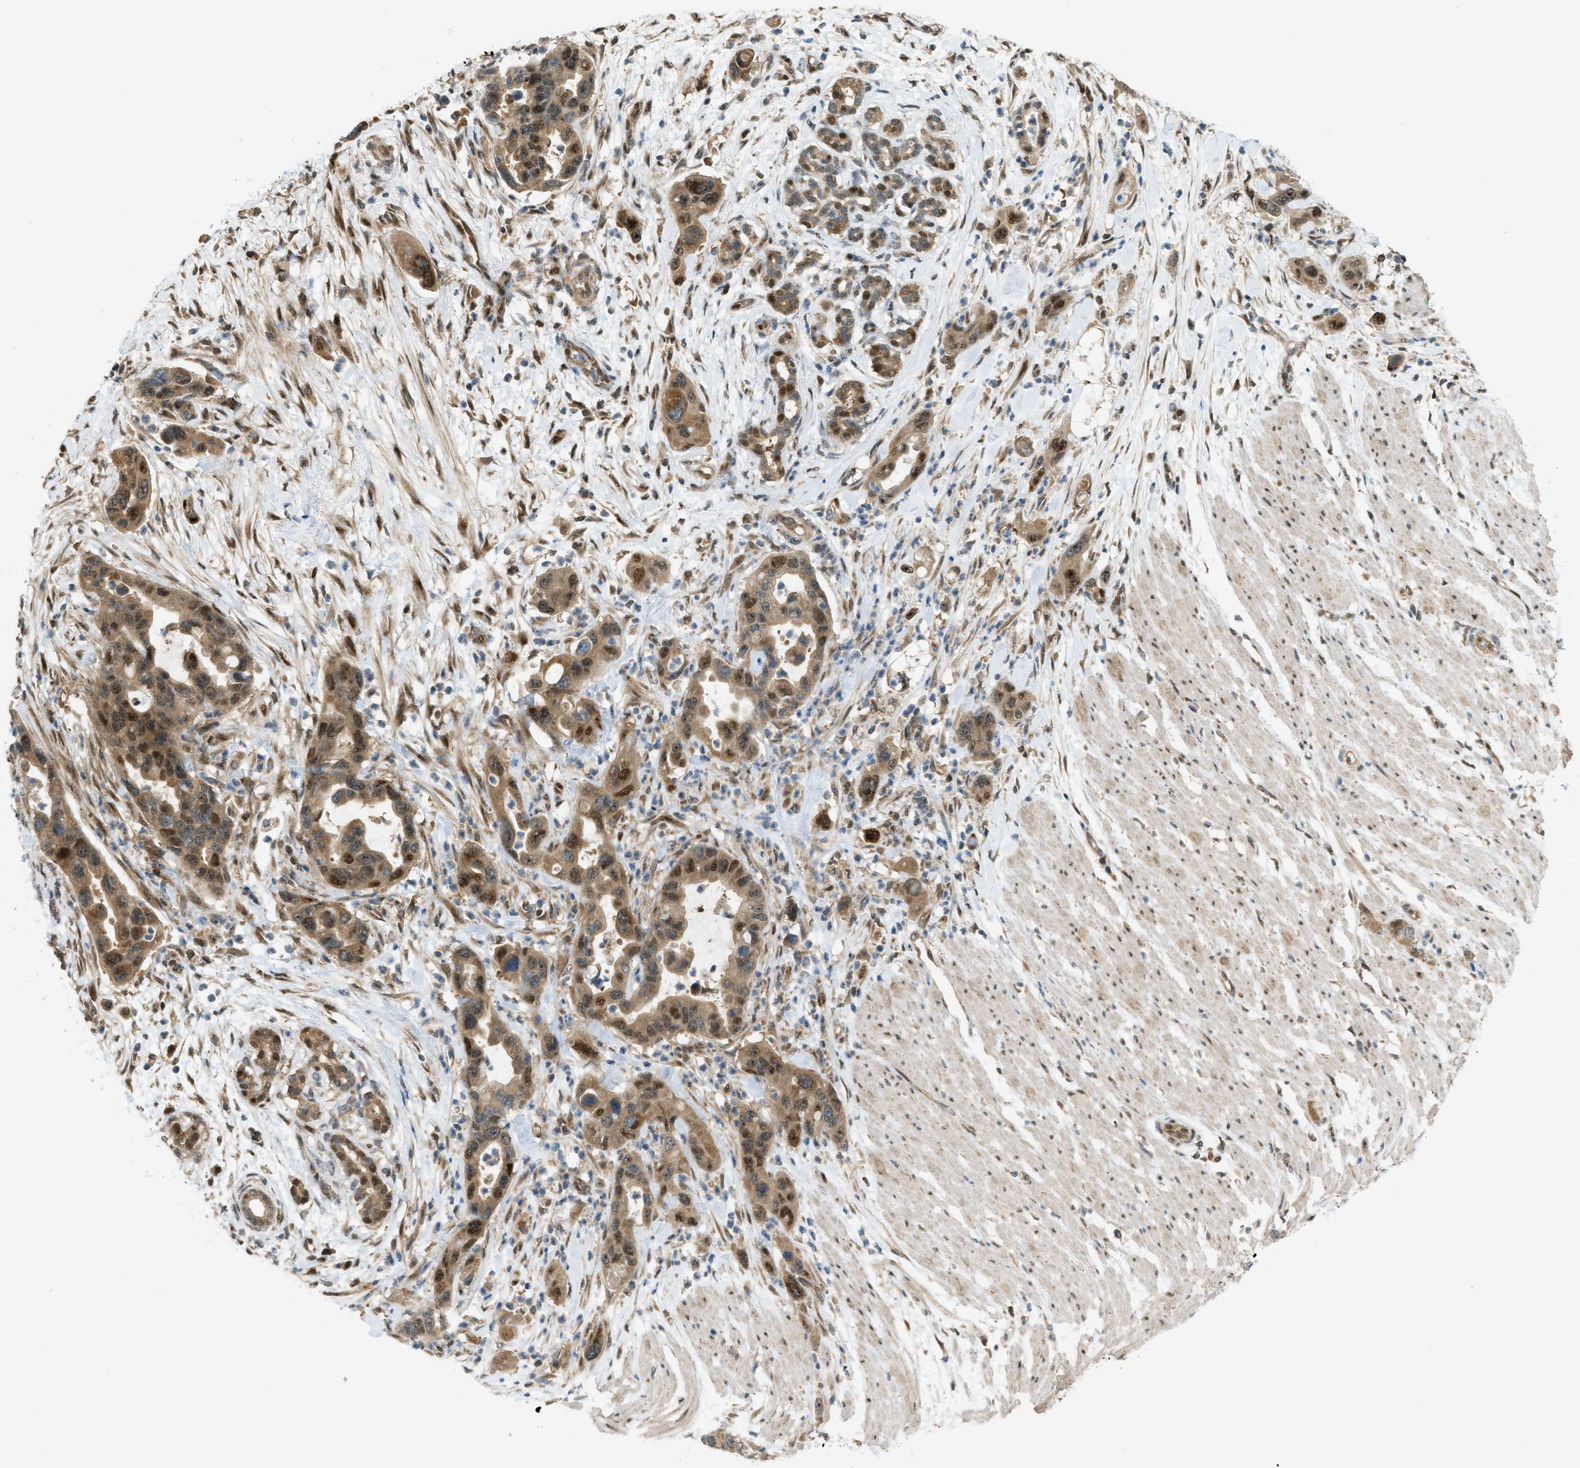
{"staining": {"intensity": "moderate", "quantity": ">75%", "location": "cytoplasmic/membranous,nuclear"}, "tissue": "pancreatic cancer", "cell_type": "Tumor cells", "image_type": "cancer", "snomed": [{"axis": "morphology", "description": "Normal tissue, NOS"}, {"axis": "morphology", "description": "Adenocarcinoma, NOS"}, {"axis": "topography", "description": "Pancreas"}], "caption": "Pancreatic cancer tissue reveals moderate cytoplasmic/membranous and nuclear positivity in about >75% of tumor cells, visualized by immunohistochemistry.", "gene": "CCDC186", "patient": {"sex": "female", "age": 71}}